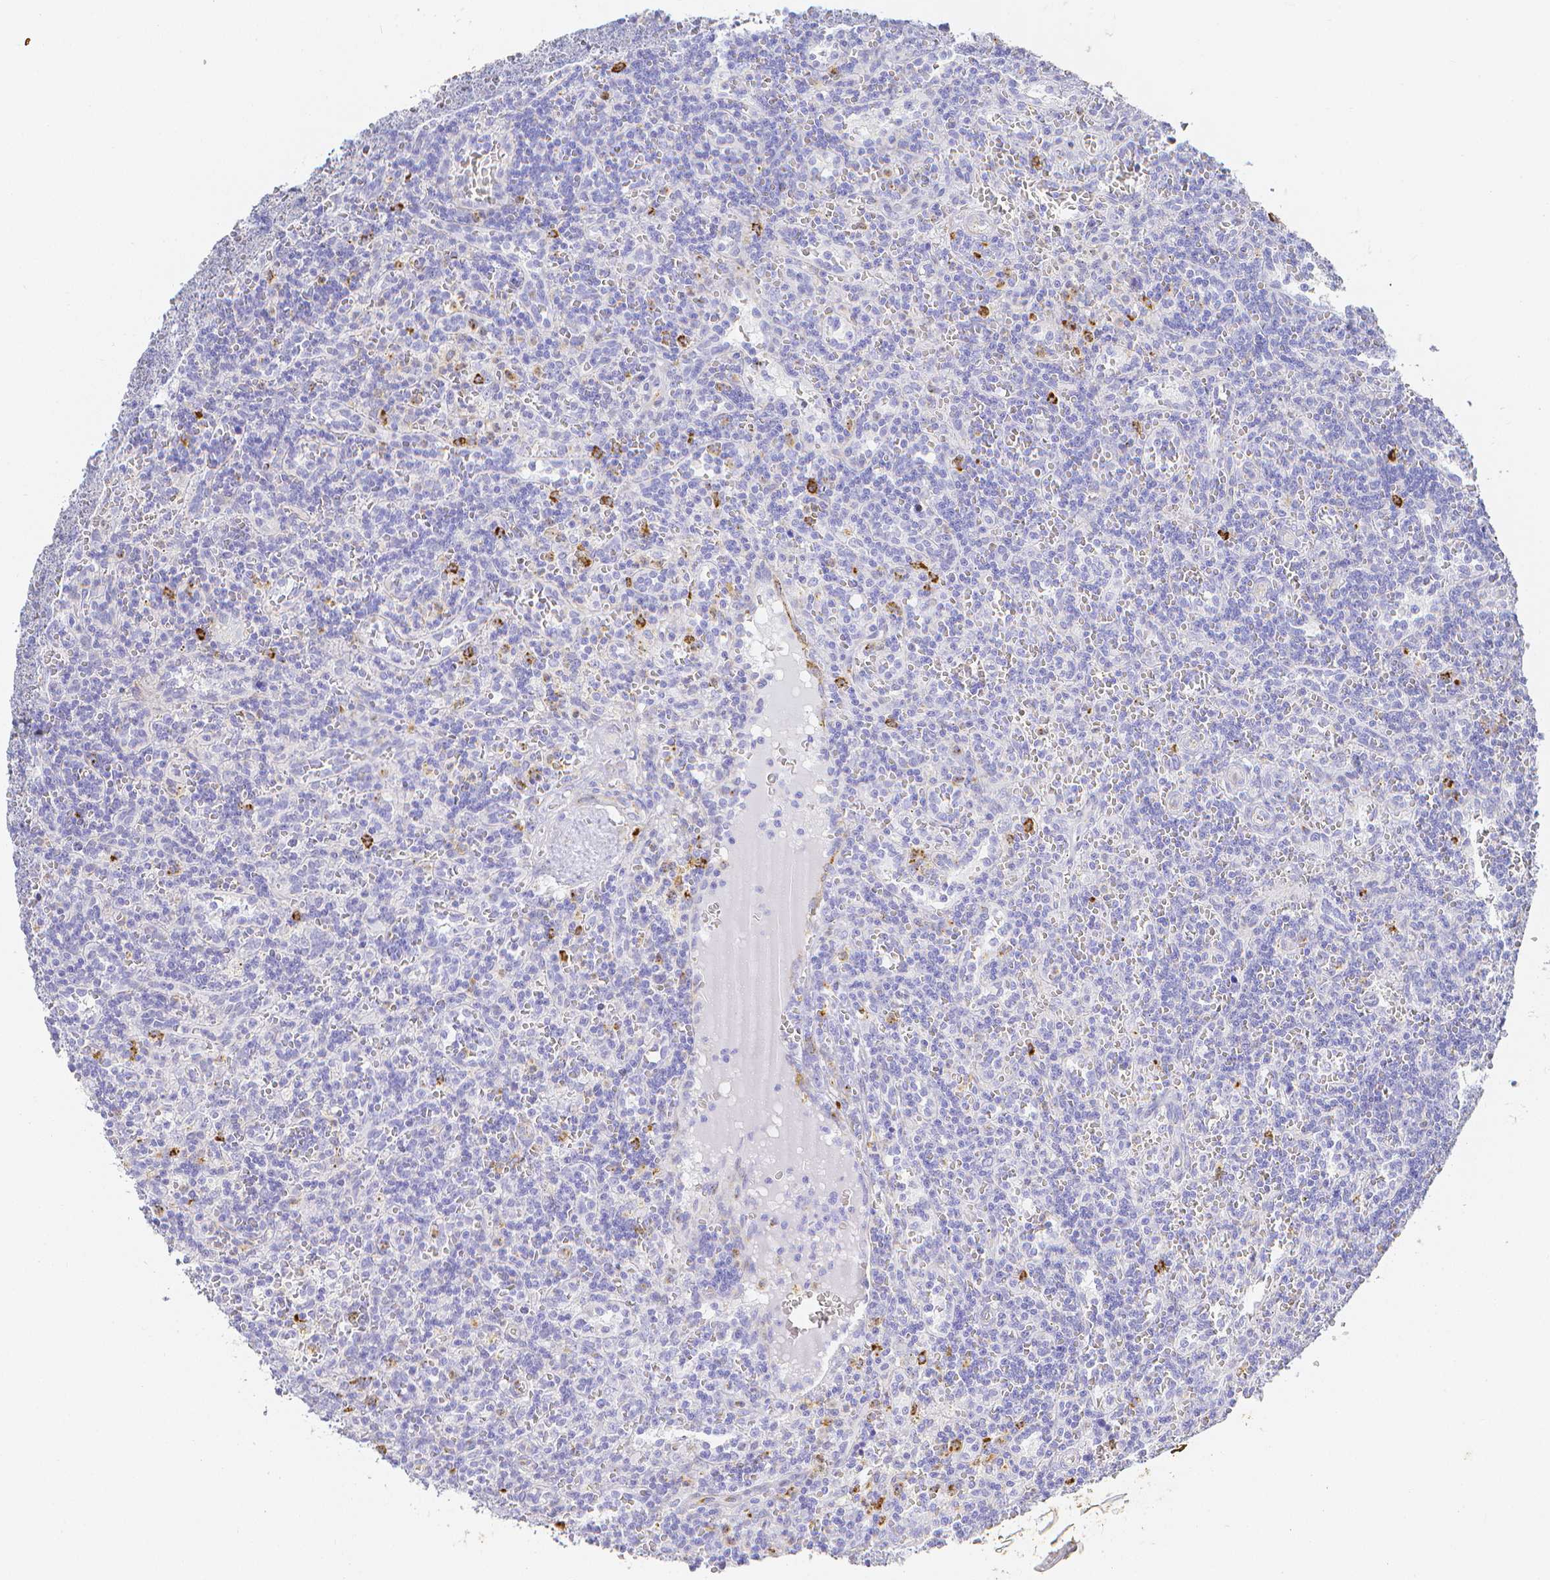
{"staining": {"intensity": "negative", "quantity": "none", "location": "none"}, "tissue": "lymphoma", "cell_type": "Tumor cells", "image_type": "cancer", "snomed": [{"axis": "morphology", "description": "Malignant lymphoma, non-Hodgkin's type, Low grade"}, {"axis": "topography", "description": "Spleen"}], "caption": "This is a image of immunohistochemistry staining of low-grade malignant lymphoma, non-Hodgkin's type, which shows no positivity in tumor cells. The staining was performed using DAB (3,3'-diaminobenzidine) to visualize the protein expression in brown, while the nuclei were stained in blue with hematoxylin (Magnification: 20x).", "gene": "SMURF1", "patient": {"sex": "male", "age": 73}}